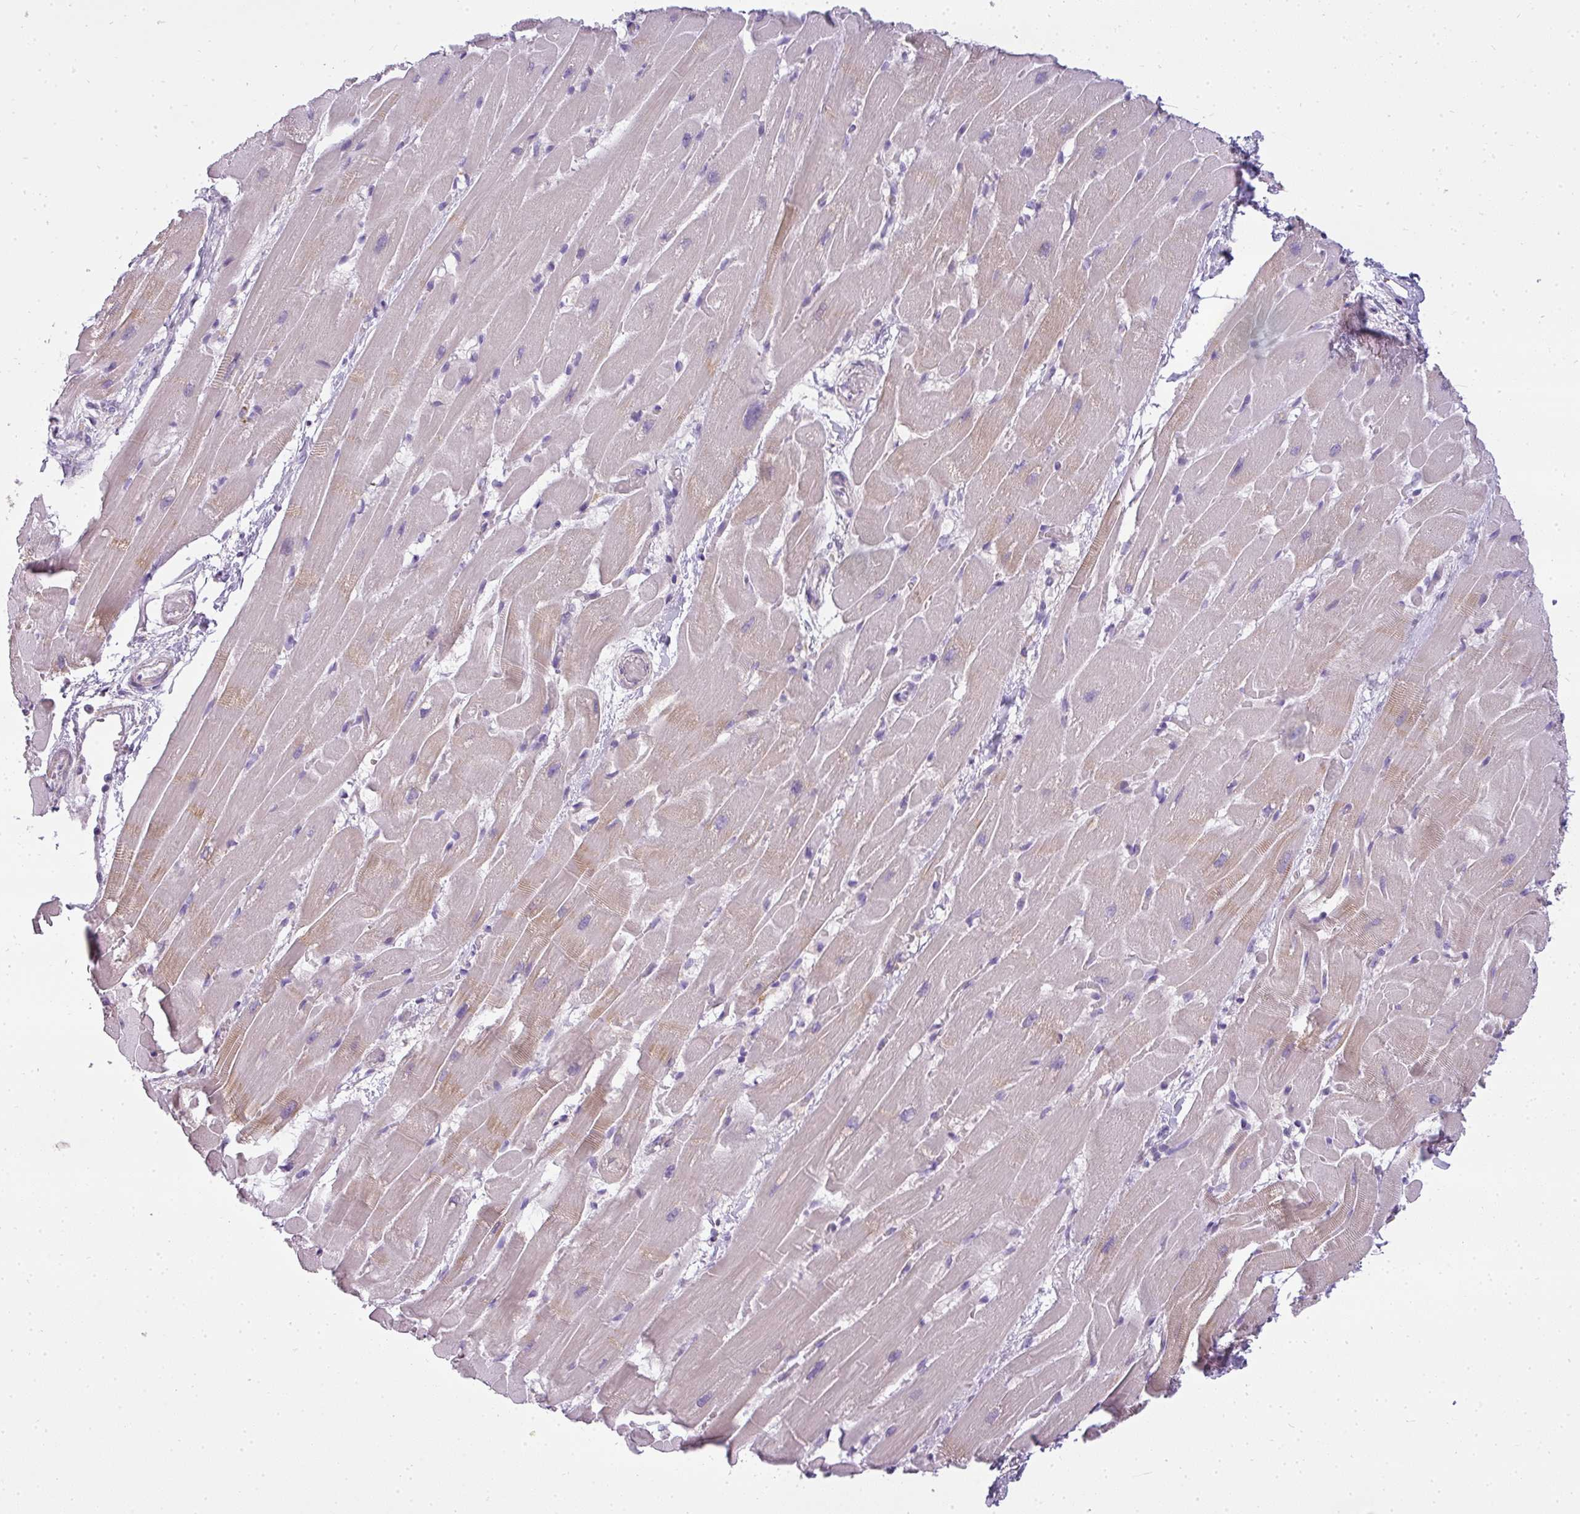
{"staining": {"intensity": "weak", "quantity": "<25%", "location": "cytoplasmic/membranous"}, "tissue": "heart muscle", "cell_type": "Cardiomyocytes", "image_type": "normal", "snomed": [{"axis": "morphology", "description": "Normal tissue, NOS"}, {"axis": "topography", "description": "Heart"}], "caption": "The photomicrograph displays no significant expression in cardiomyocytes of heart muscle.", "gene": "ATP6V1D", "patient": {"sex": "male", "age": 37}}